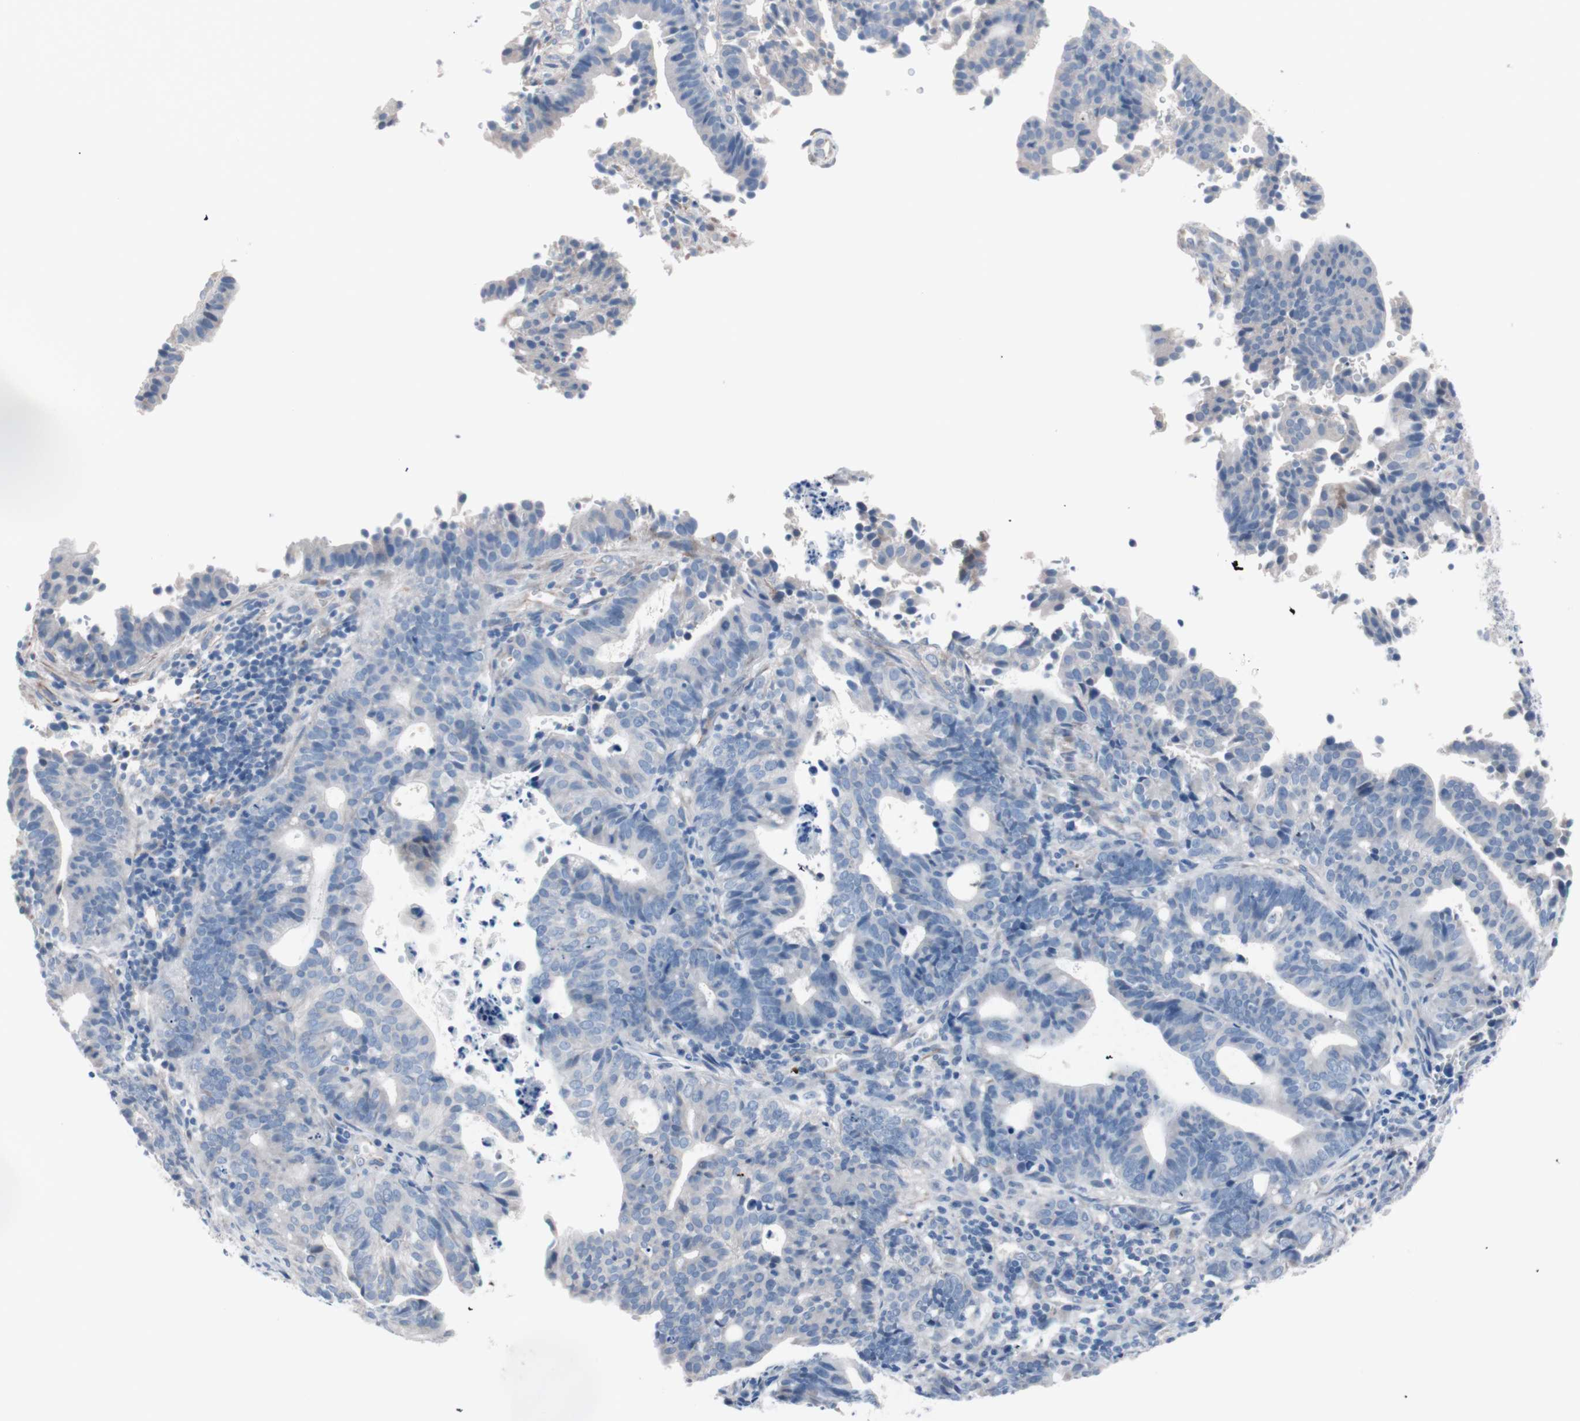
{"staining": {"intensity": "negative", "quantity": "none", "location": "none"}, "tissue": "endometrial cancer", "cell_type": "Tumor cells", "image_type": "cancer", "snomed": [{"axis": "morphology", "description": "Adenocarcinoma, NOS"}, {"axis": "topography", "description": "Uterus"}], "caption": "Image shows no protein positivity in tumor cells of endometrial cancer (adenocarcinoma) tissue.", "gene": "ULBP1", "patient": {"sex": "female", "age": 83}}